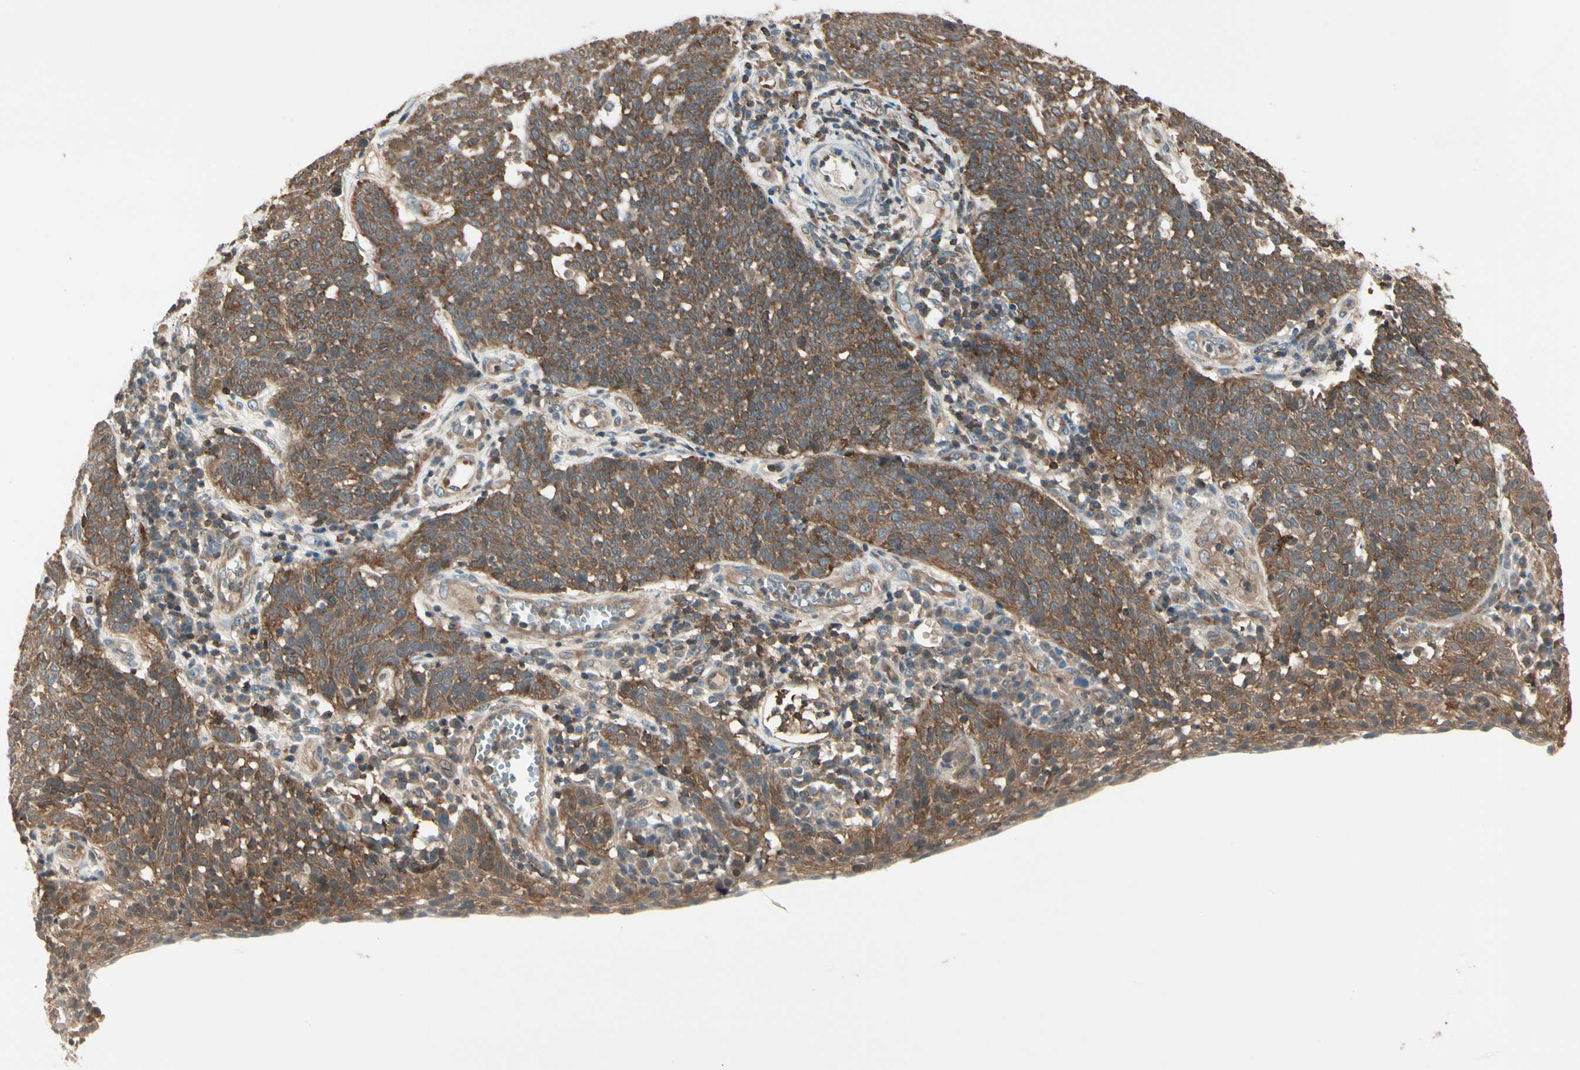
{"staining": {"intensity": "moderate", "quantity": ">75%", "location": "cytoplasmic/membranous"}, "tissue": "cervical cancer", "cell_type": "Tumor cells", "image_type": "cancer", "snomed": [{"axis": "morphology", "description": "Squamous cell carcinoma, NOS"}, {"axis": "topography", "description": "Cervix"}], "caption": "Protein staining exhibits moderate cytoplasmic/membranous expression in about >75% of tumor cells in cervical cancer.", "gene": "OXSR1", "patient": {"sex": "female", "age": 34}}